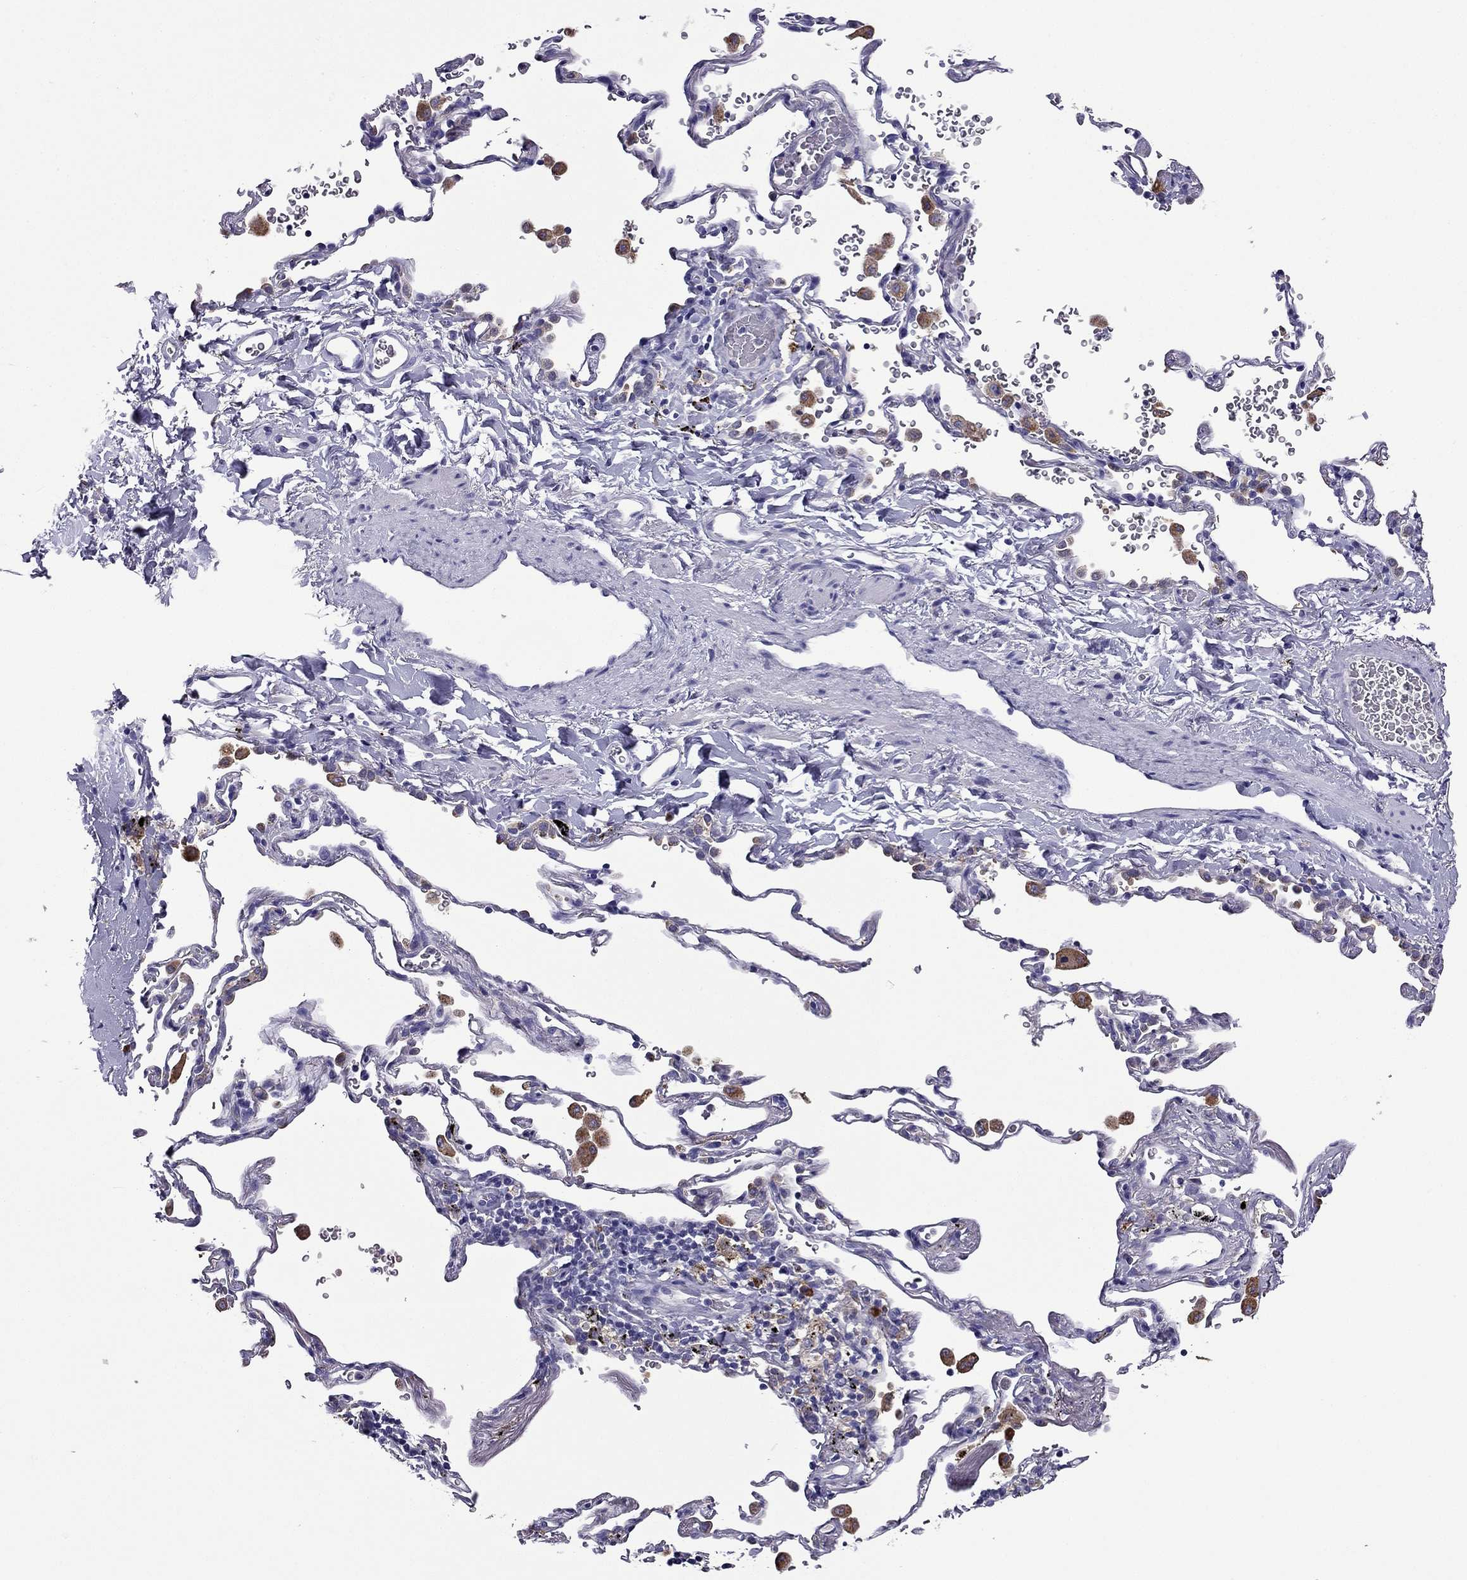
{"staining": {"intensity": "negative", "quantity": "none", "location": "none"}, "tissue": "adipose tissue", "cell_type": "Adipocytes", "image_type": "normal", "snomed": [{"axis": "morphology", "description": "Normal tissue, NOS"}, {"axis": "morphology", "description": "Adenocarcinoma, NOS"}, {"axis": "topography", "description": "Cartilage tissue"}, {"axis": "topography", "description": "Lung"}], "caption": "Adipocytes show no significant protein expression in normal adipose tissue. (DAB immunohistochemistry (IHC), high magnification).", "gene": "TSSK4", "patient": {"sex": "male", "age": 59}}